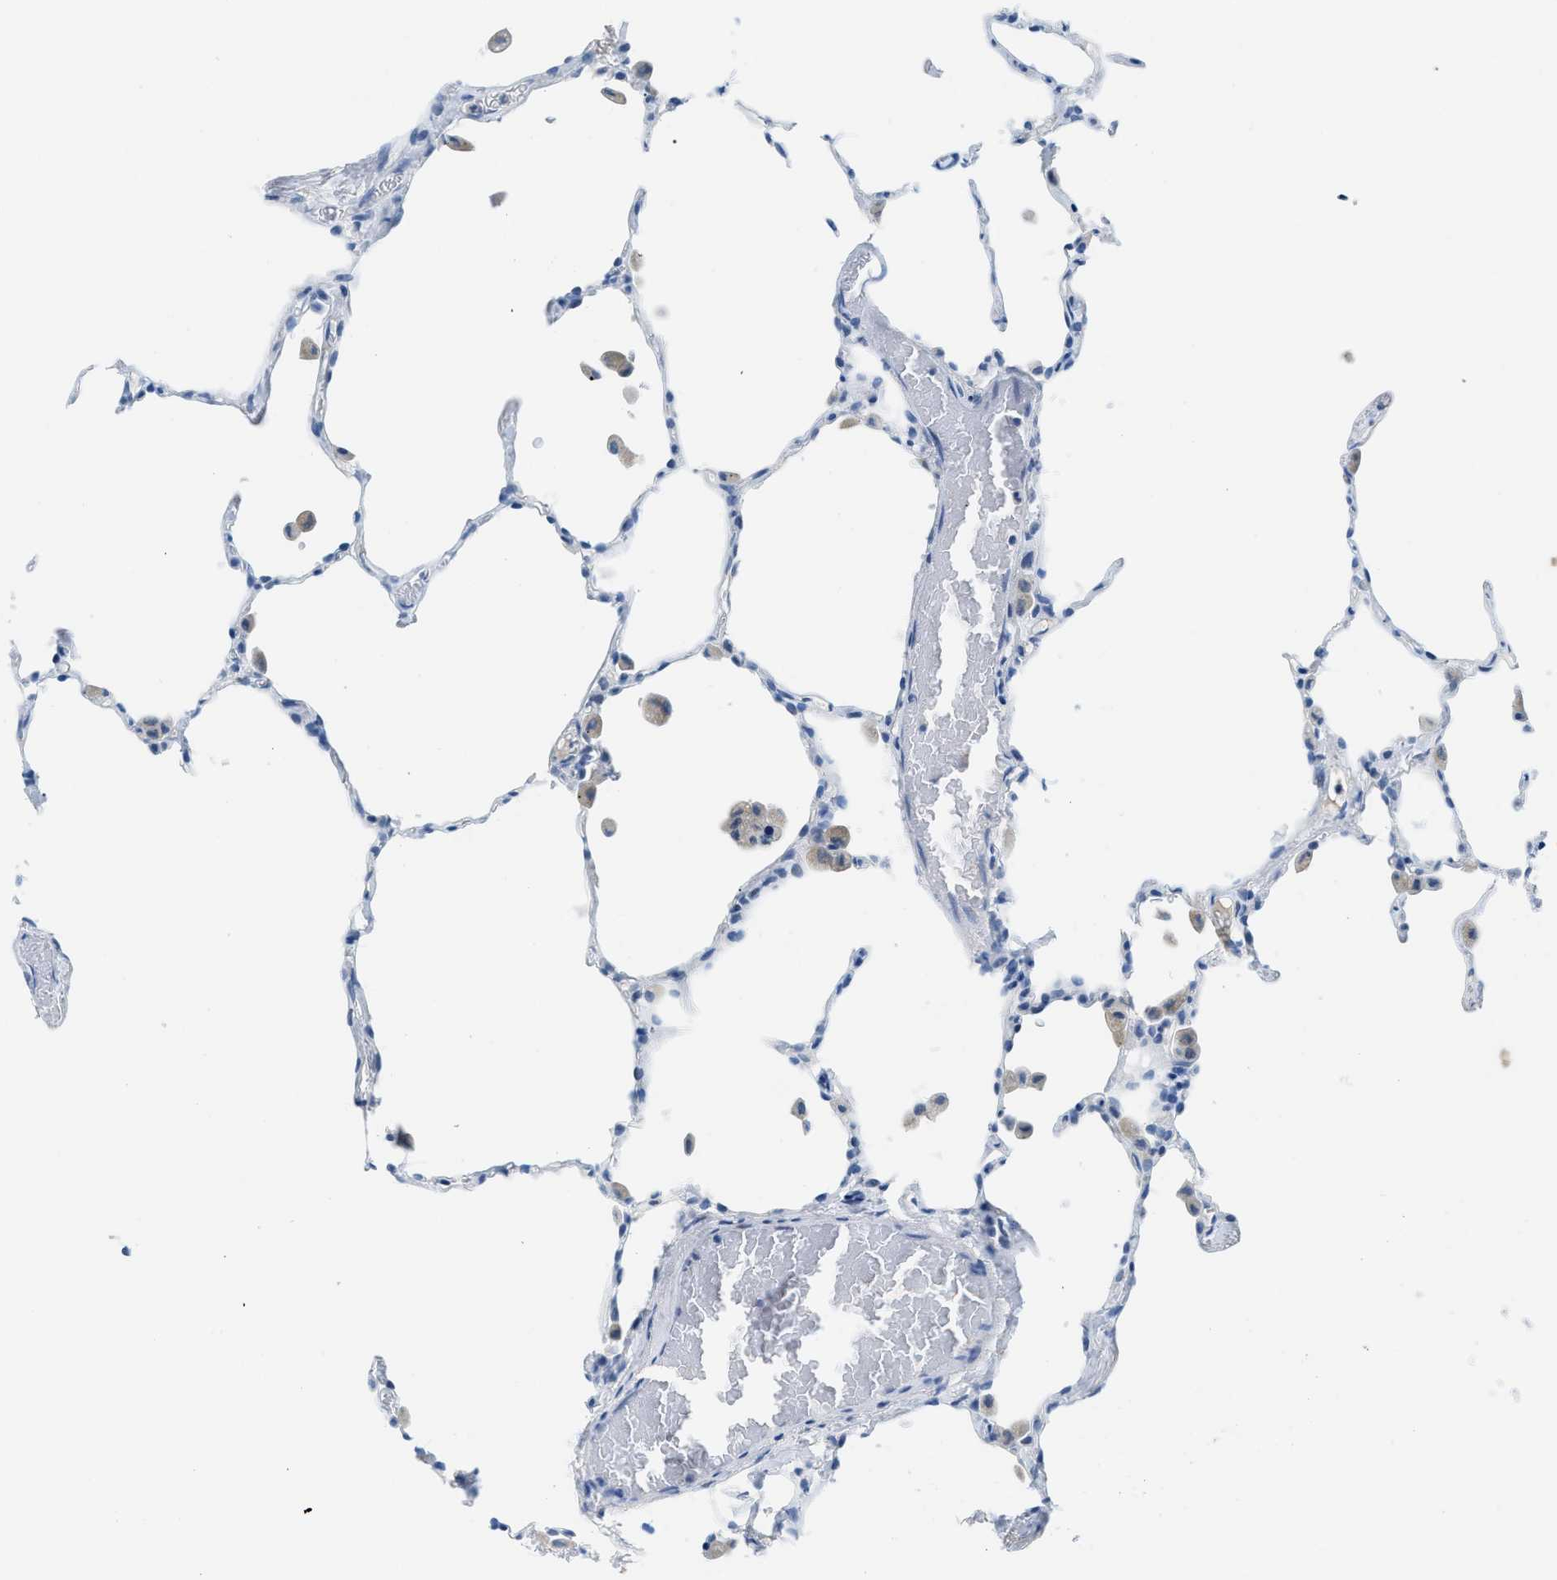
{"staining": {"intensity": "negative", "quantity": "none", "location": "none"}, "tissue": "lung", "cell_type": "Alveolar cells", "image_type": "normal", "snomed": [{"axis": "morphology", "description": "Normal tissue, NOS"}, {"axis": "topography", "description": "Lung"}], "caption": "Immunohistochemistry micrograph of benign lung: human lung stained with DAB demonstrates no significant protein expression in alveolar cells.", "gene": "MBL2", "patient": {"sex": "female", "age": 49}}